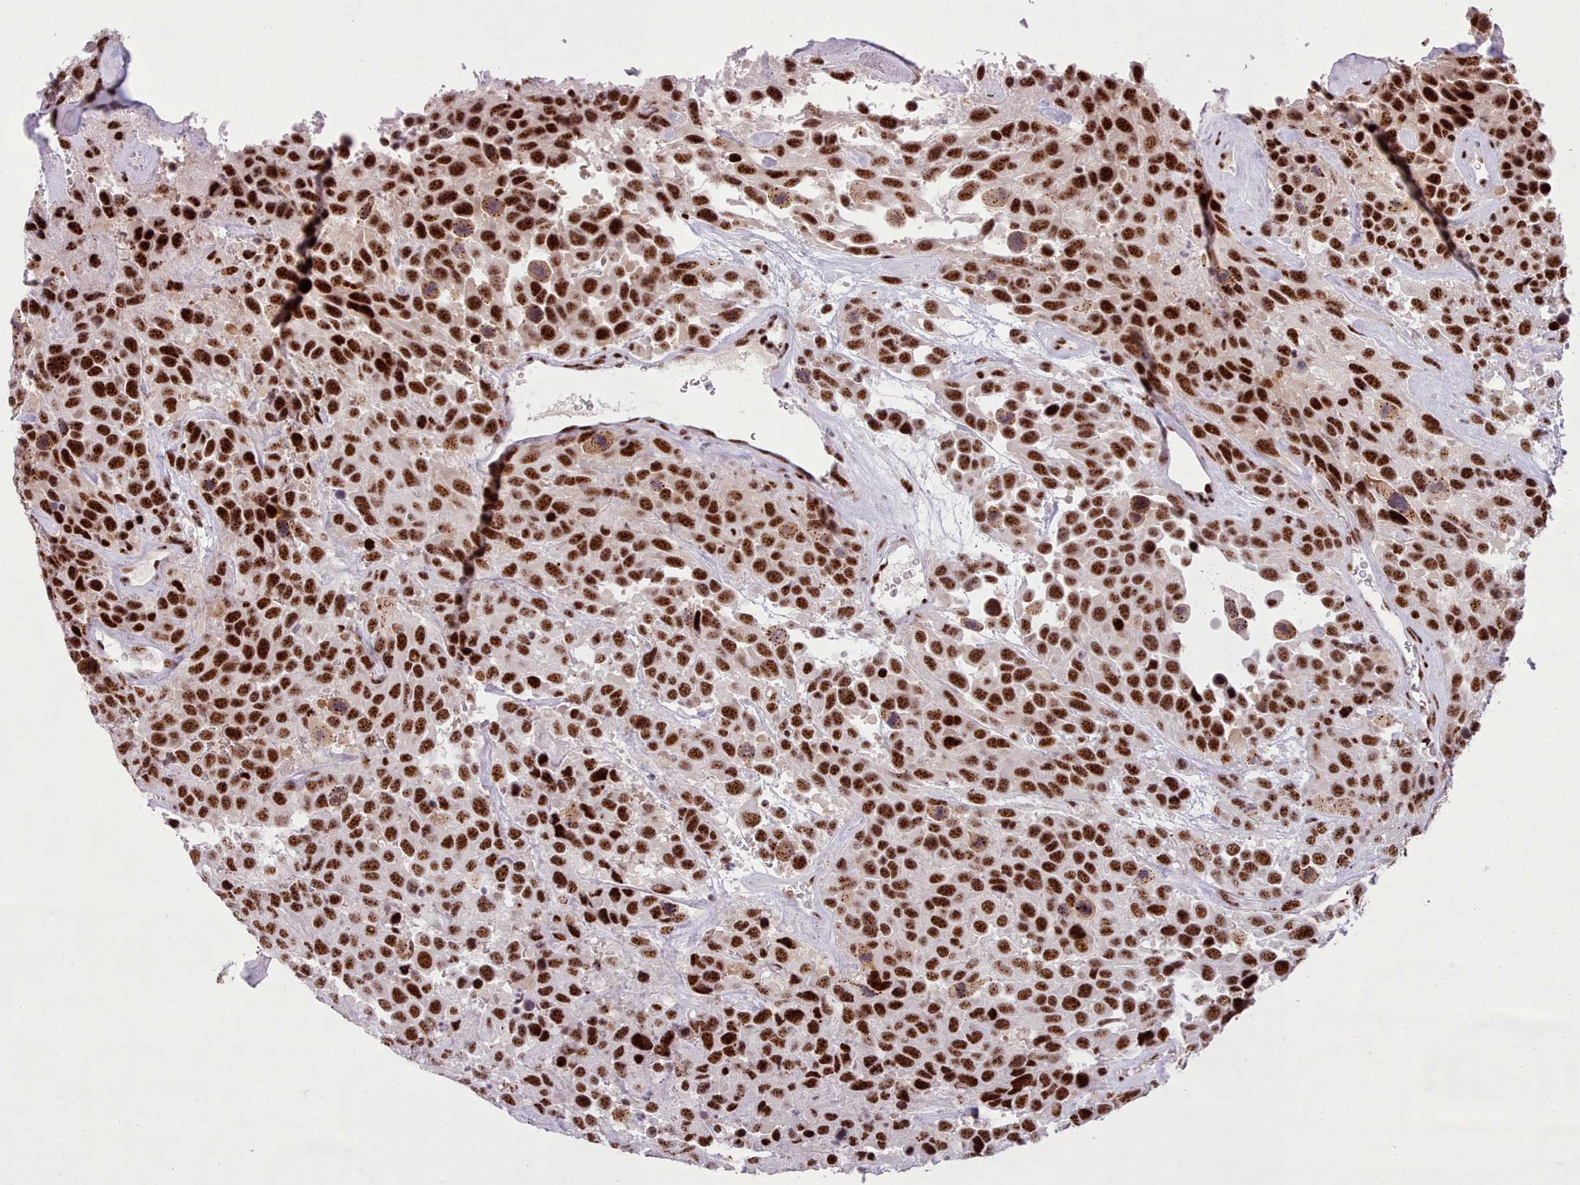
{"staining": {"intensity": "strong", "quantity": ">75%", "location": "nuclear"}, "tissue": "urothelial cancer", "cell_type": "Tumor cells", "image_type": "cancer", "snomed": [{"axis": "morphology", "description": "Urothelial carcinoma, High grade"}, {"axis": "topography", "description": "Urinary bladder"}], "caption": "Human high-grade urothelial carcinoma stained for a protein (brown) exhibits strong nuclear positive expression in about >75% of tumor cells.", "gene": "TMEM35B", "patient": {"sex": "female", "age": 70}}